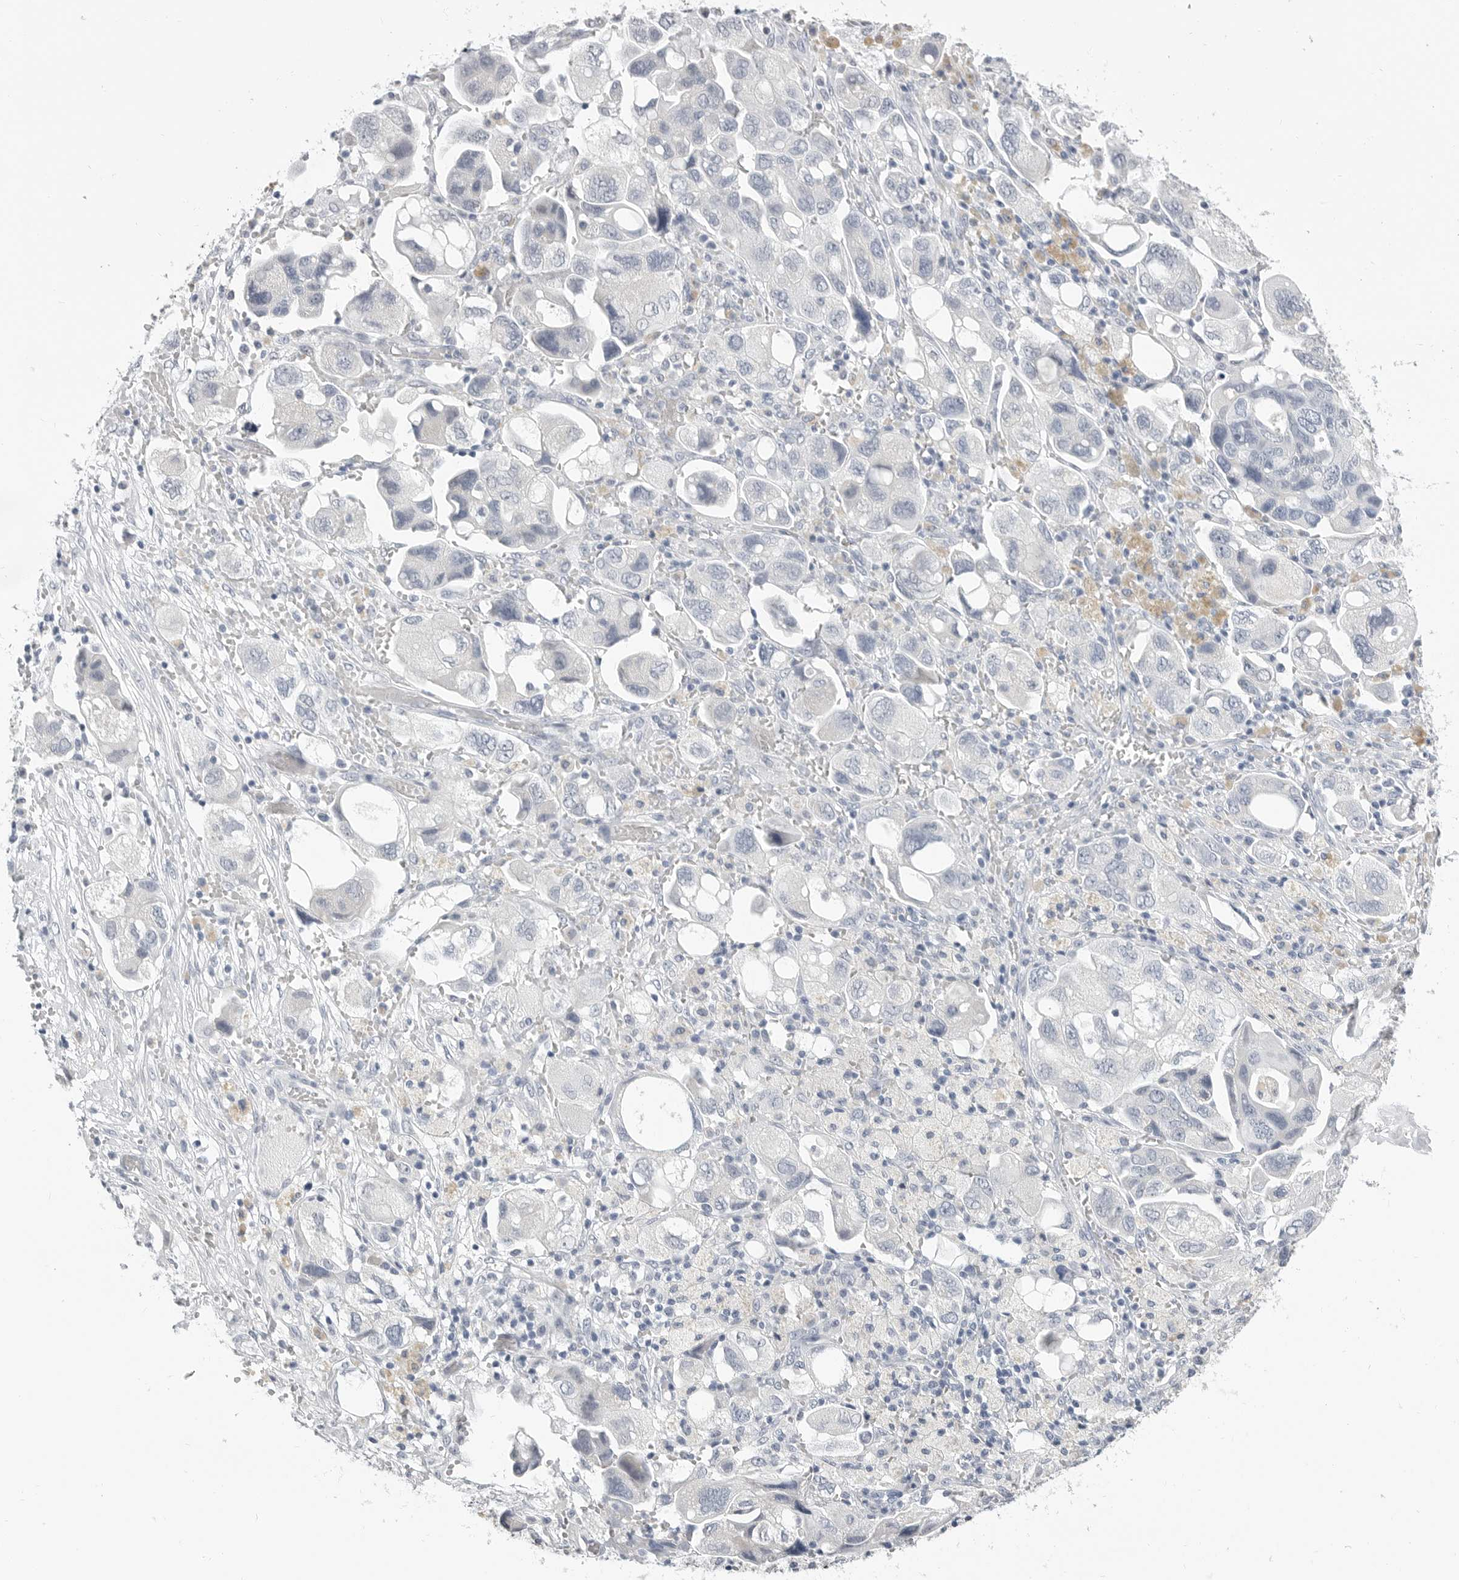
{"staining": {"intensity": "negative", "quantity": "none", "location": "none"}, "tissue": "ovarian cancer", "cell_type": "Tumor cells", "image_type": "cancer", "snomed": [{"axis": "morphology", "description": "Carcinoma, NOS"}, {"axis": "morphology", "description": "Cystadenocarcinoma, serous, NOS"}, {"axis": "topography", "description": "Ovary"}], "caption": "Immunohistochemical staining of human ovarian cancer demonstrates no significant staining in tumor cells.", "gene": "PLN", "patient": {"sex": "female", "age": 69}}